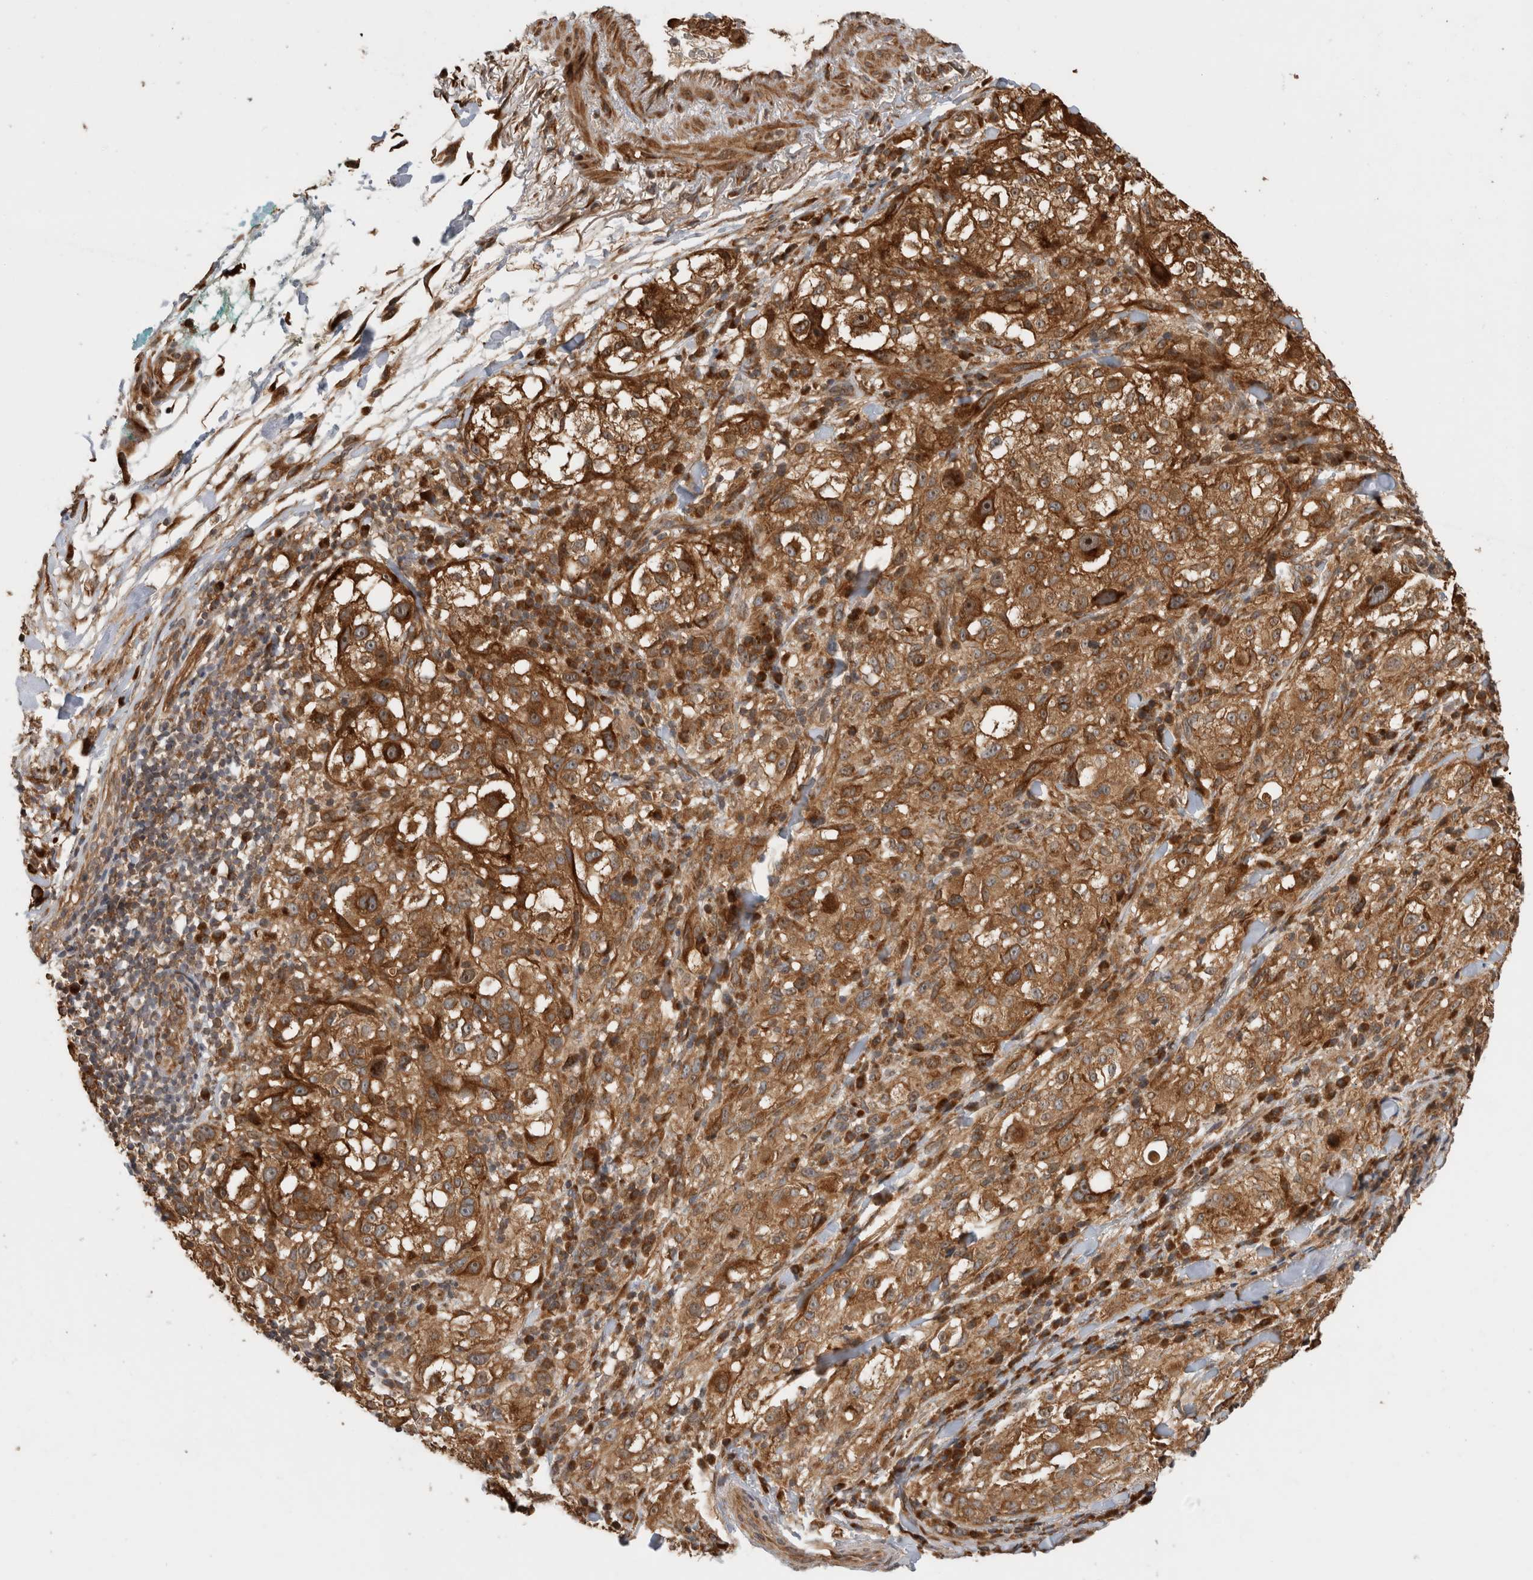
{"staining": {"intensity": "moderate", "quantity": ">75%", "location": "cytoplasmic/membranous"}, "tissue": "melanoma", "cell_type": "Tumor cells", "image_type": "cancer", "snomed": [{"axis": "morphology", "description": "Necrosis, NOS"}, {"axis": "morphology", "description": "Malignant melanoma, NOS"}, {"axis": "topography", "description": "Skin"}], "caption": "Immunohistochemical staining of human malignant melanoma displays medium levels of moderate cytoplasmic/membranous protein expression in about >75% of tumor cells. (DAB = brown stain, brightfield microscopy at high magnification).", "gene": "PCDHB15", "patient": {"sex": "female", "age": 87}}